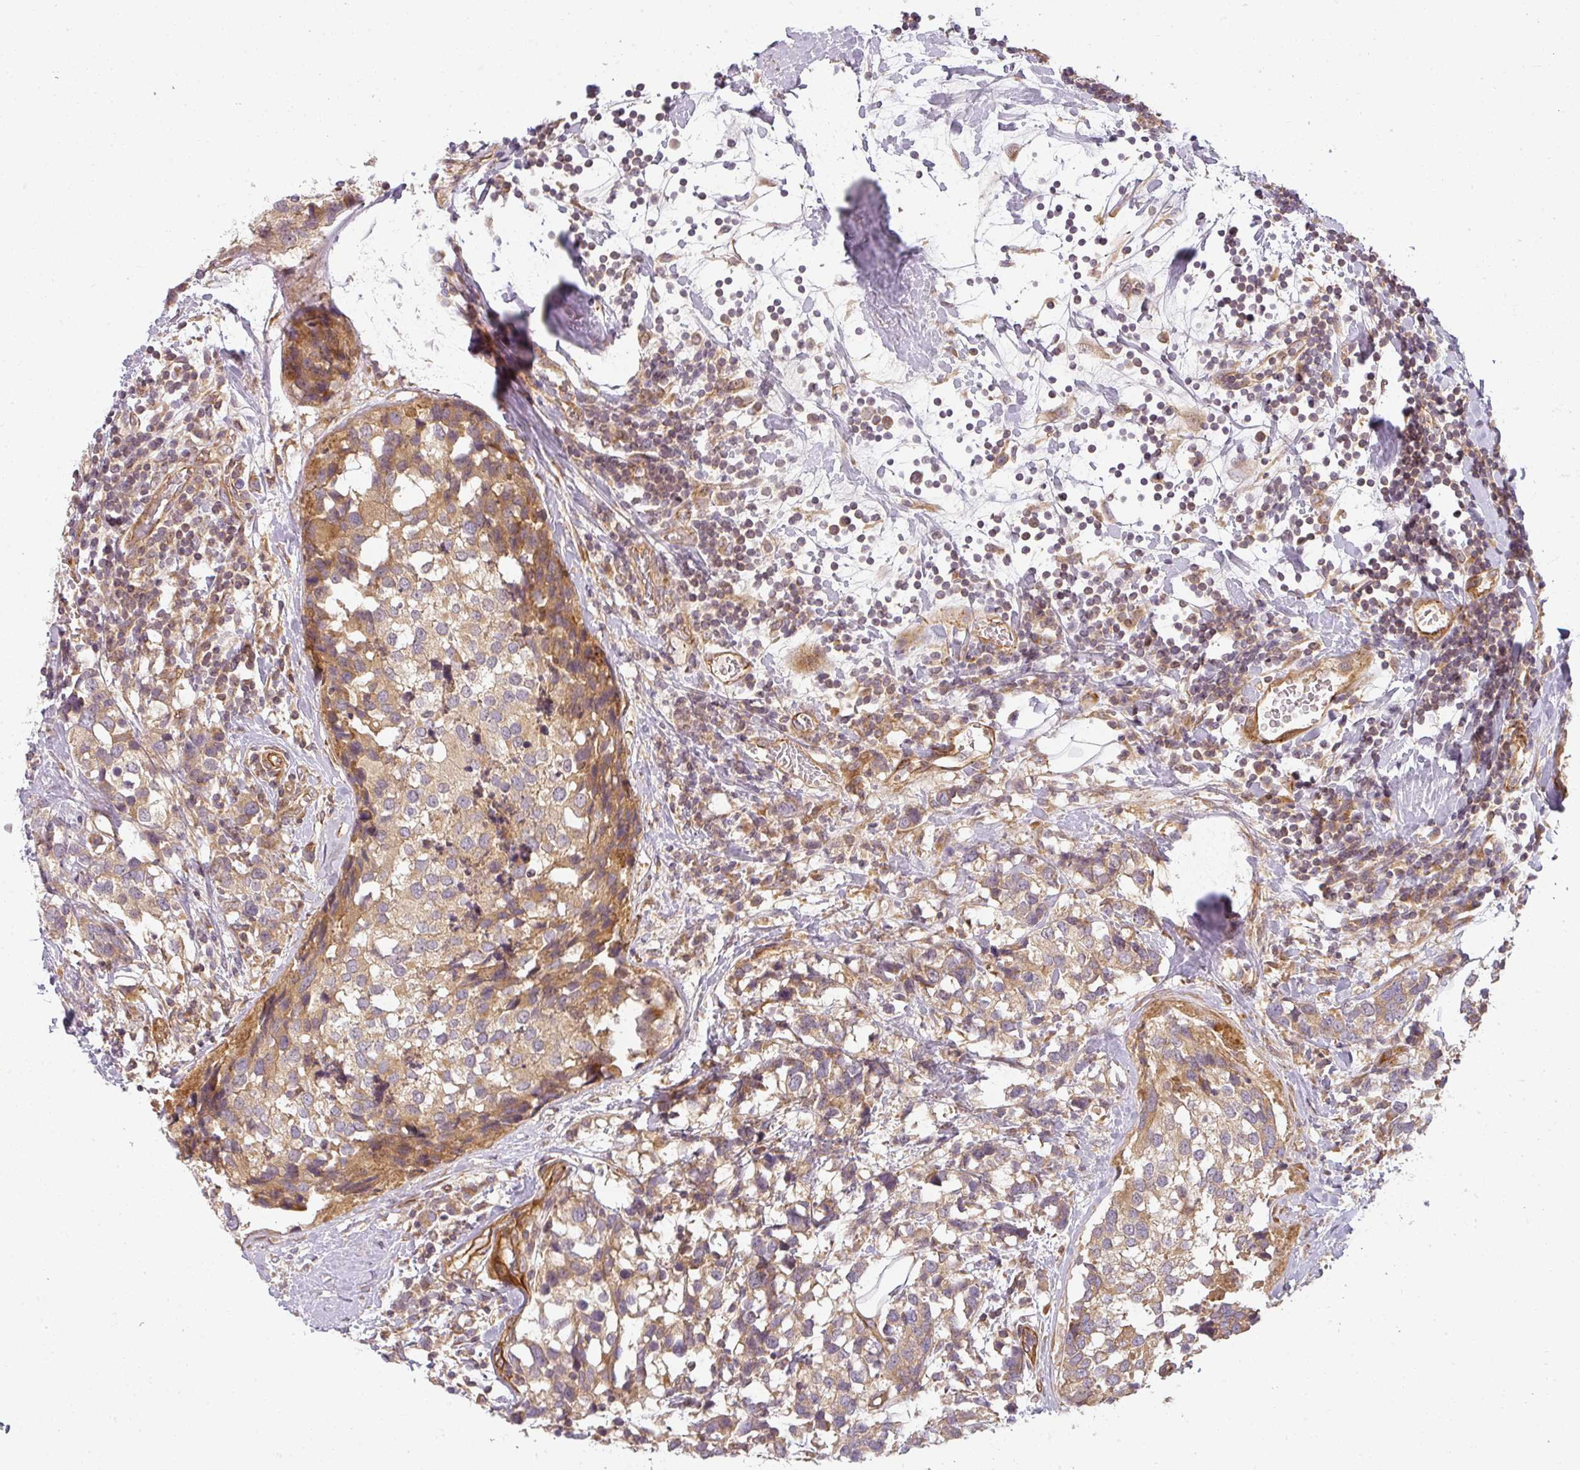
{"staining": {"intensity": "moderate", "quantity": "25%-75%", "location": "cytoplasmic/membranous"}, "tissue": "breast cancer", "cell_type": "Tumor cells", "image_type": "cancer", "snomed": [{"axis": "morphology", "description": "Lobular carcinoma"}, {"axis": "topography", "description": "Breast"}], "caption": "The photomicrograph reveals a brown stain indicating the presence of a protein in the cytoplasmic/membranous of tumor cells in breast cancer (lobular carcinoma). (DAB = brown stain, brightfield microscopy at high magnification).", "gene": "CNOT1", "patient": {"sex": "female", "age": 59}}